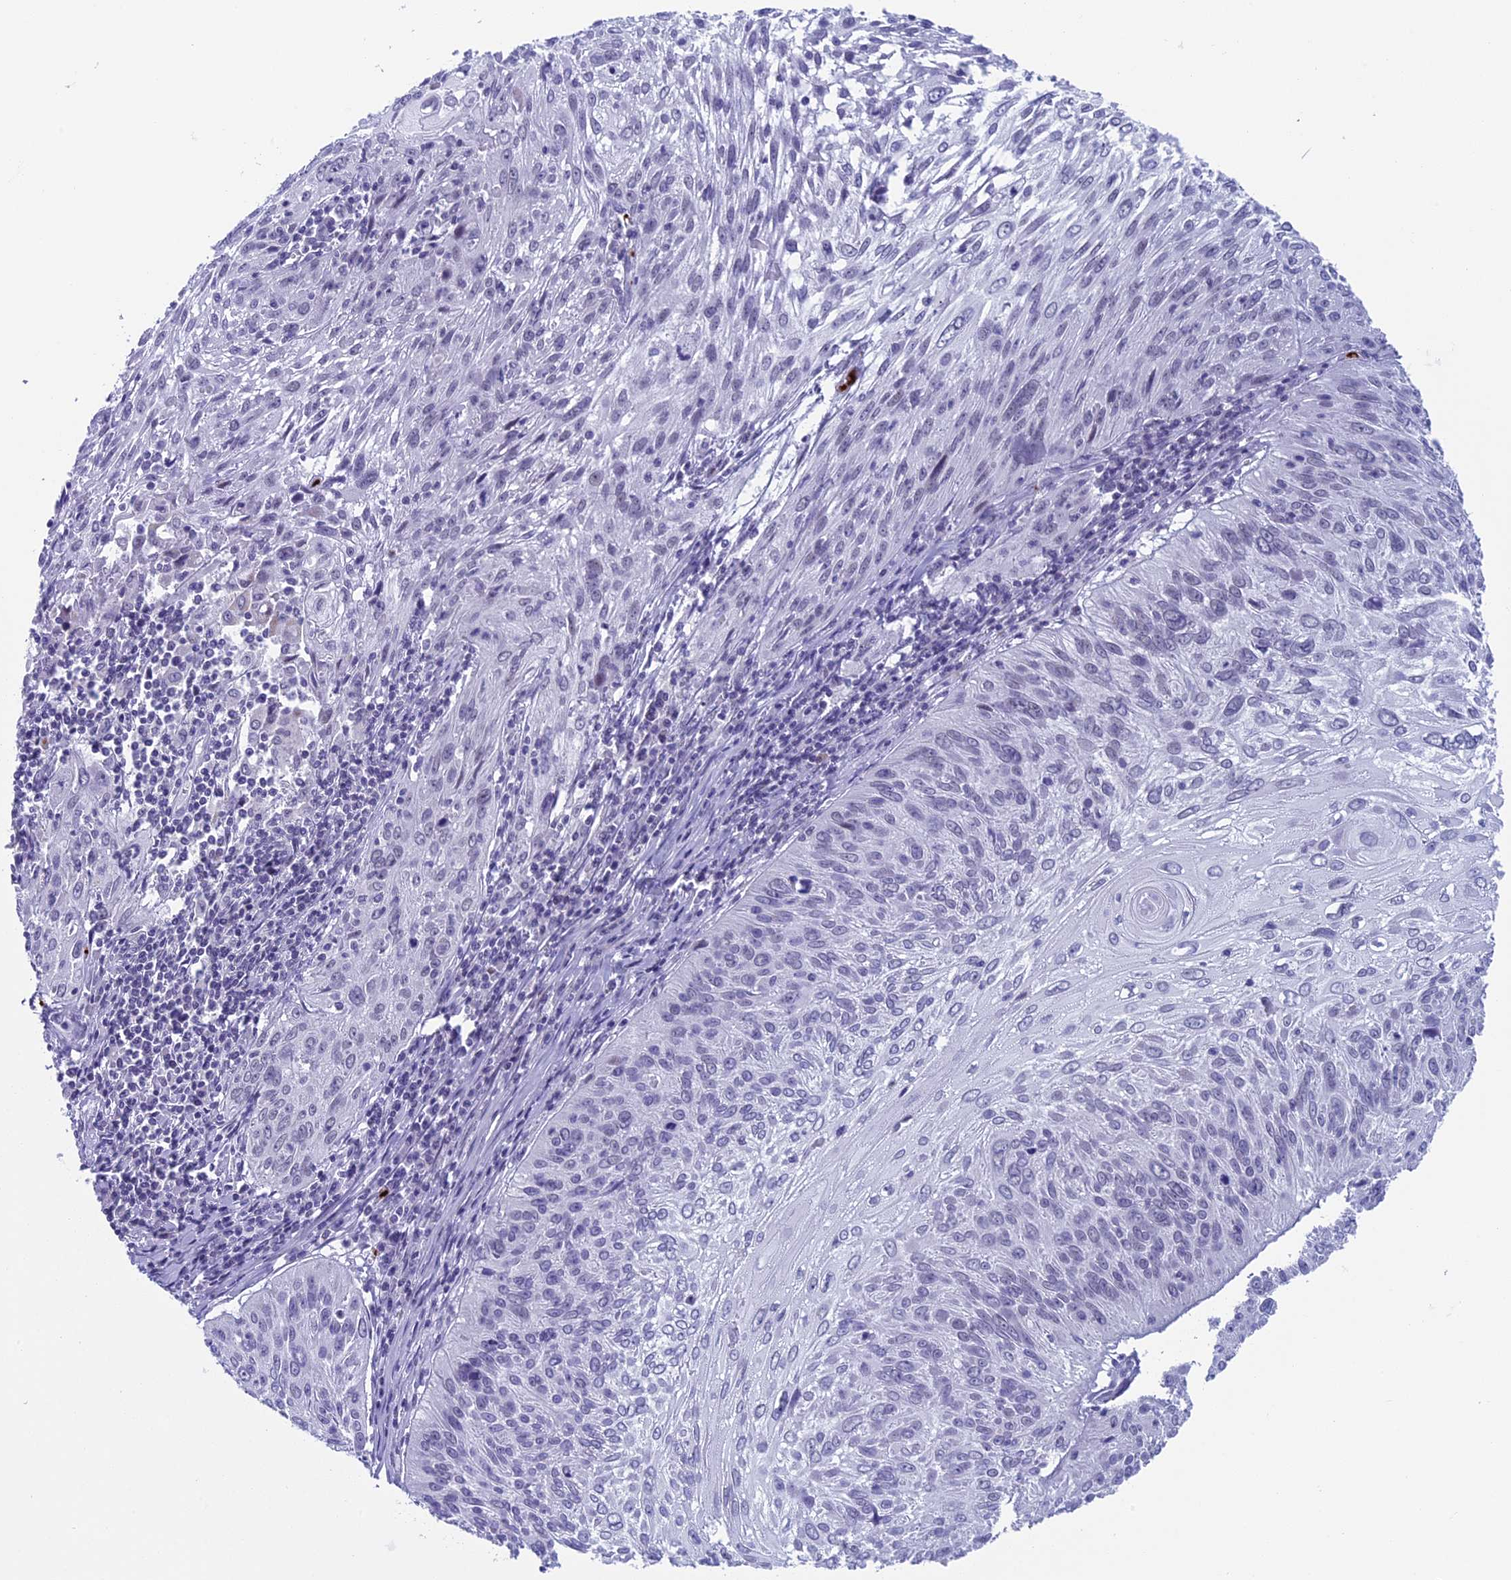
{"staining": {"intensity": "negative", "quantity": "none", "location": "none"}, "tissue": "cervical cancer", "cell_type": "Tumor cells", "image_type": "cancer", "snomed": [{"axis": "morphology", "description": "Squamous cell carcinoma, NOS"}, {"axis": "topography", "description": "Cervix"}], "caption": "This histopathology image is of cervical cancer (squamous cell carcinoma) stained with IHC to label a protein in brown with the nuclei are counter-stained blue. There is no positivity in tumor cells. (DAB IHC, high magnification).", "gene": "AIFM2", "patient": {"sex": "female", "age": 51}}